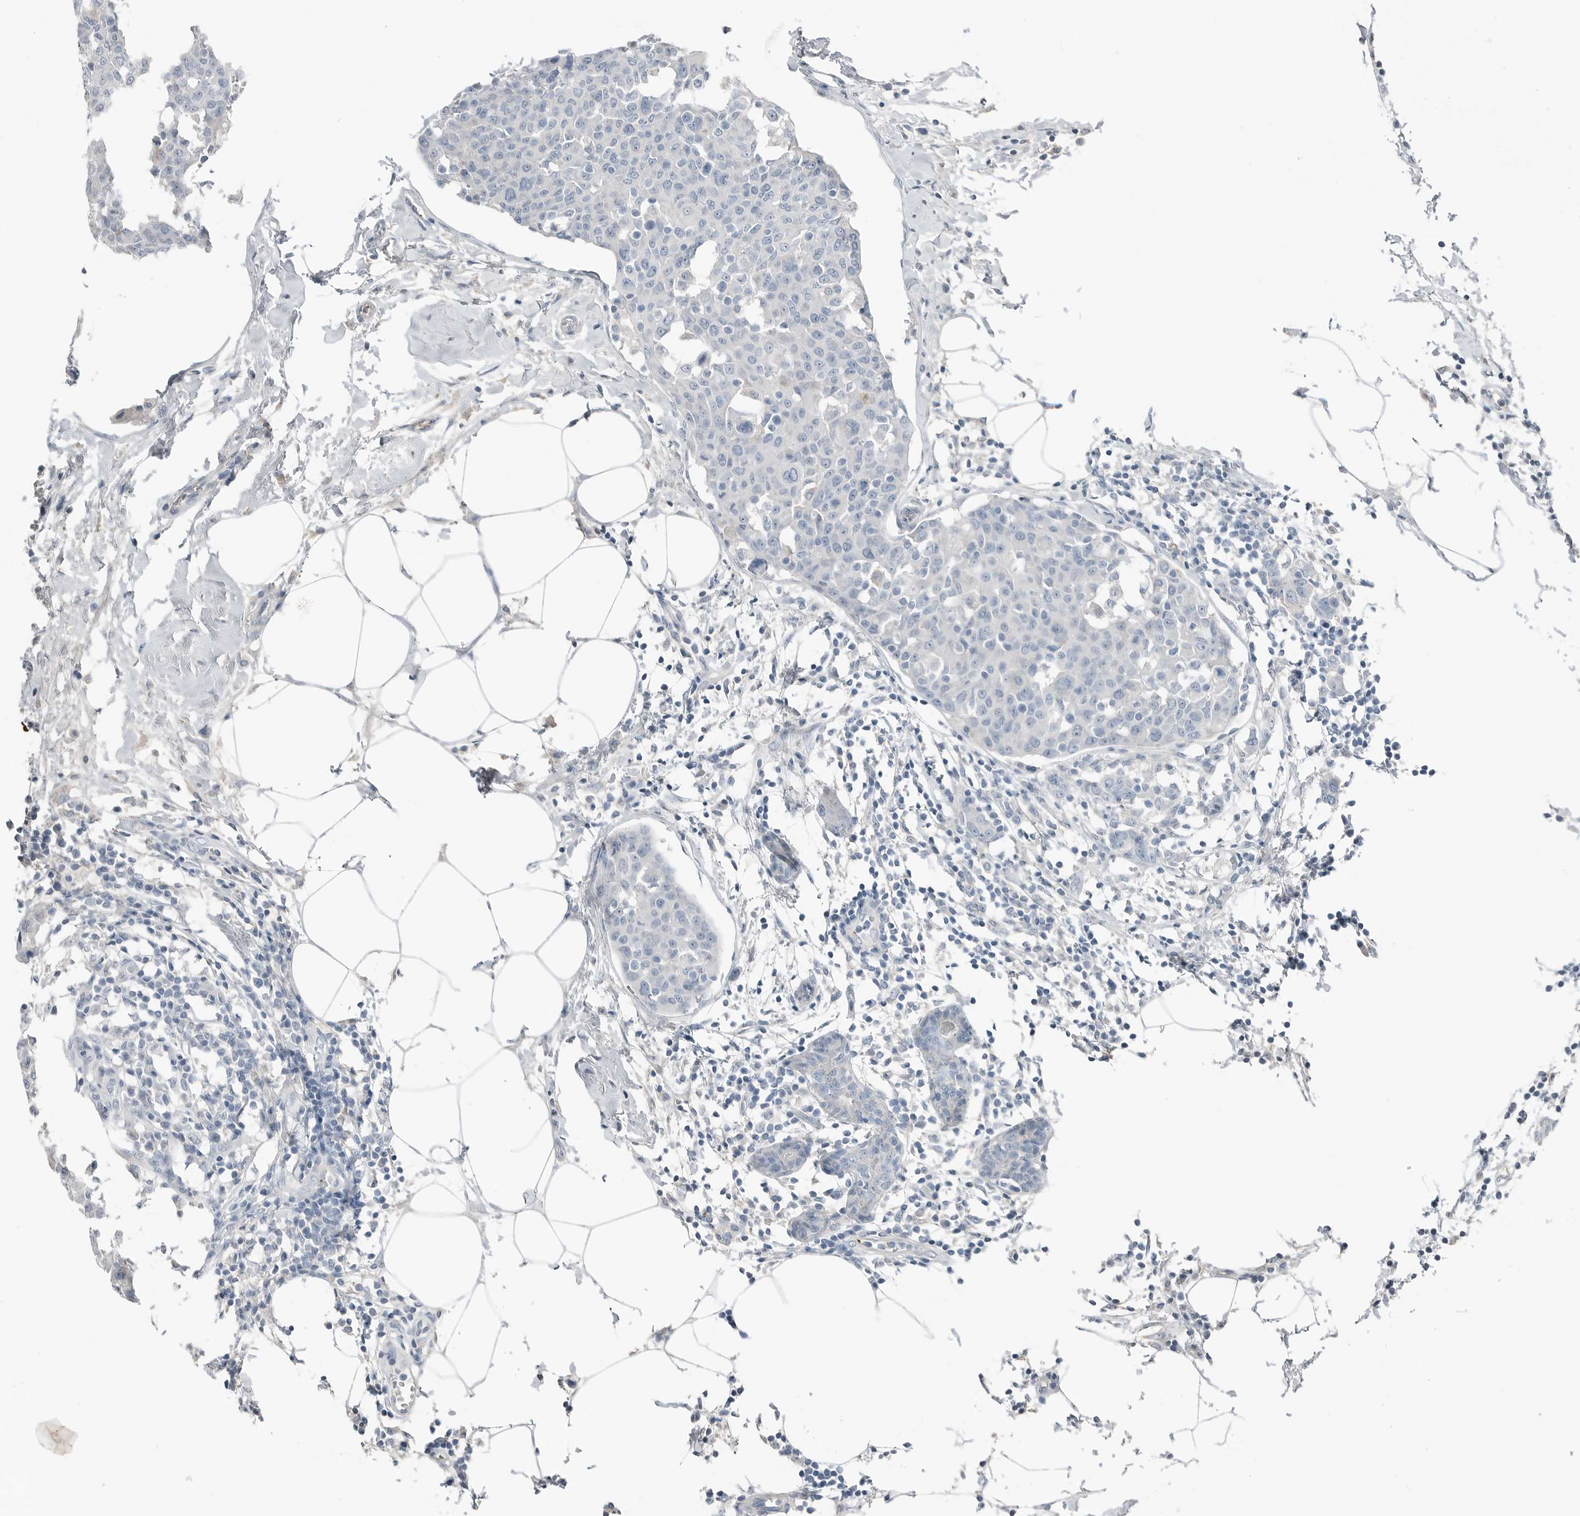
{"staining": {"intensity": "negative", "quantity": "none", "location": "none"}, "tissue": "breast cancer", "cell_type": "Tumor cells", "image_type": "cancer", "snomed": [{"axis": "morphology", "description": "Normal tissue, NOS"}, {"axis": "morphology", "description": "Duct carcinoma"}, {"axis": "topography", "description": "Breast"}], "caption": "Histopathology image shows no significant protein staining in tumor cells of infiltrating ductal carcinoma (breast).", "gene": "SERPINB7", "patient": {"sex": "female", "age": 37}}